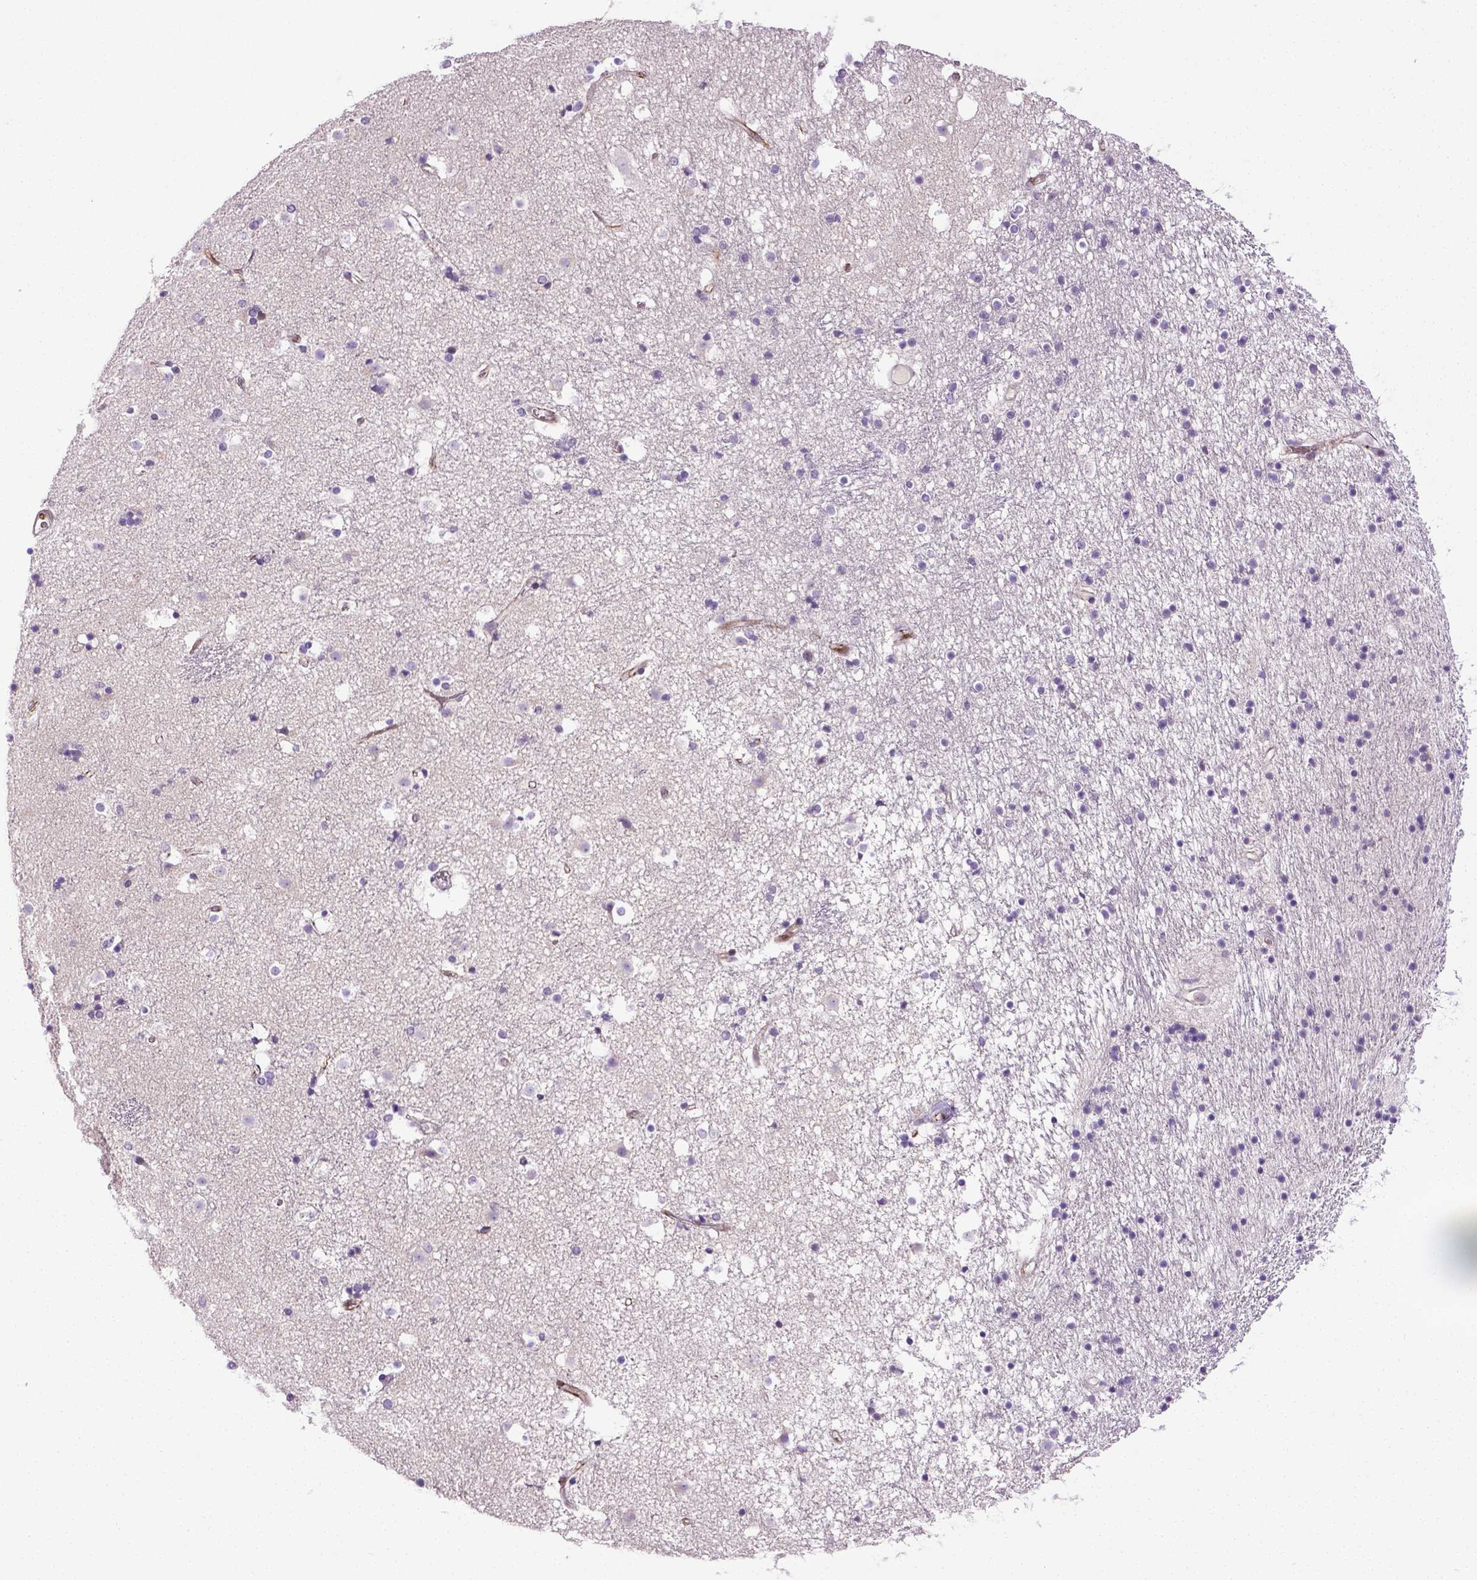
{"staining": {"intensity": "negative", "quantity": "none", "location": "none"}, "tissue": "caudate", "cell_type": "Glial cells", "image_type": "normal", "snomed": [{"axis": "morphology", "description": "Normal tissue, NOS"}, {"axis": "topography", "description": "Lateral ventricle wall"}], "caption": "This photomicrograph is of normal caudate stained with immunohistochemistry (IHC) to label a protein in brown with the nuclei are counter-stained blue. There is no expression in glial cells.", "gene": "PTGER3", "patient": {"sex": "female", "age": 71}}